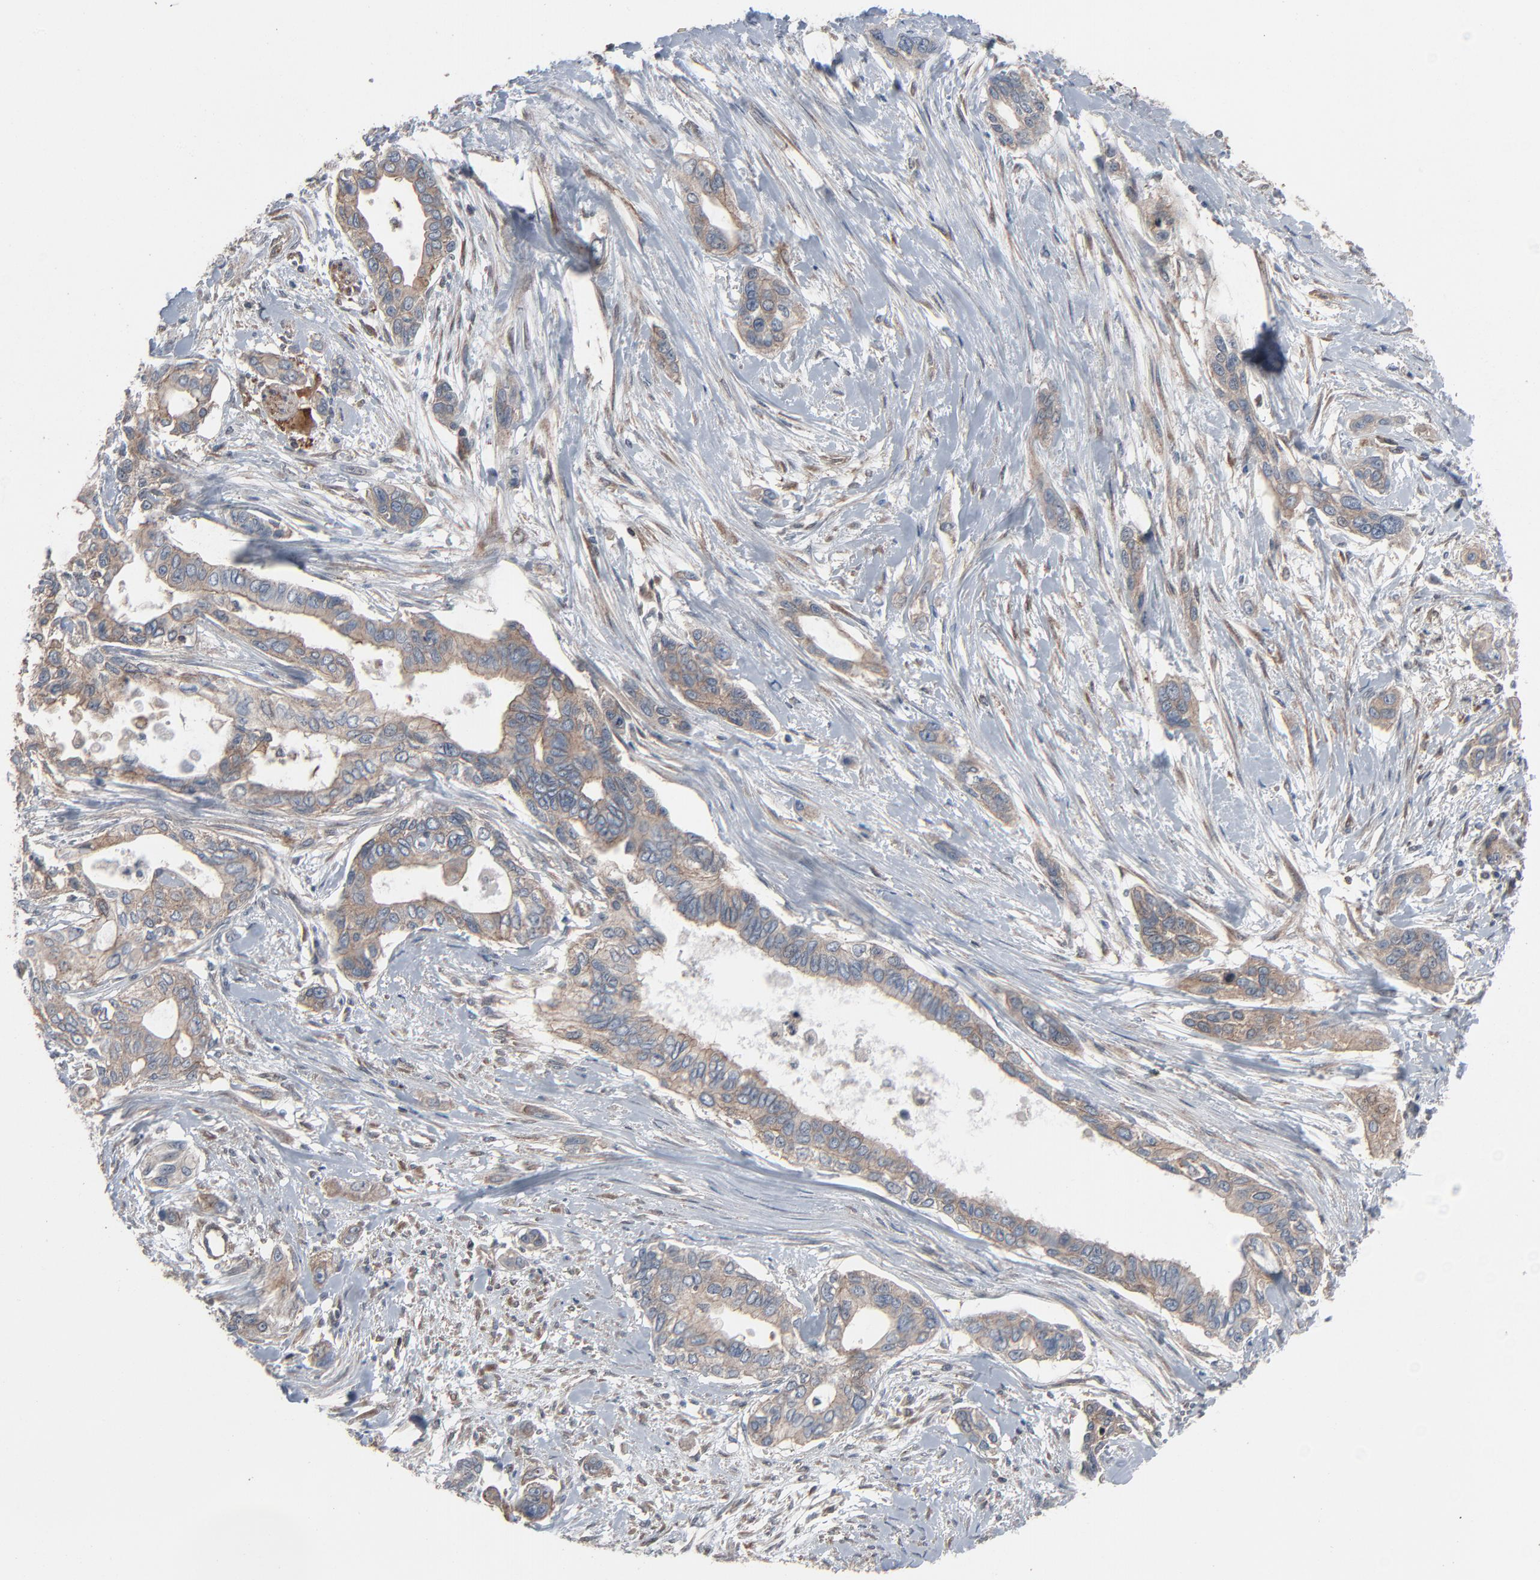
{"staining": {"intensity": "weak", "quantity": ">75%", "location": "cytoplasmic/membranous"}, "tissue": "pancreatic cancer", "cell_type": "Tumor cells", "image_type": "cancer", "snomed": [{"axis": "morphology", "description": "Adenocarcinoma, NOS"}, {"axis": "topography", "description": "Pancreas"}], "caption": "Immunohistochemical staining of adenocarcinoma (pancreatic) shows low levels of weak cytoplasmic/membranous positivity in about >75% of tumor cells.", "gene": "OPTN", "patient": {"sex": "female", "age": 60}}